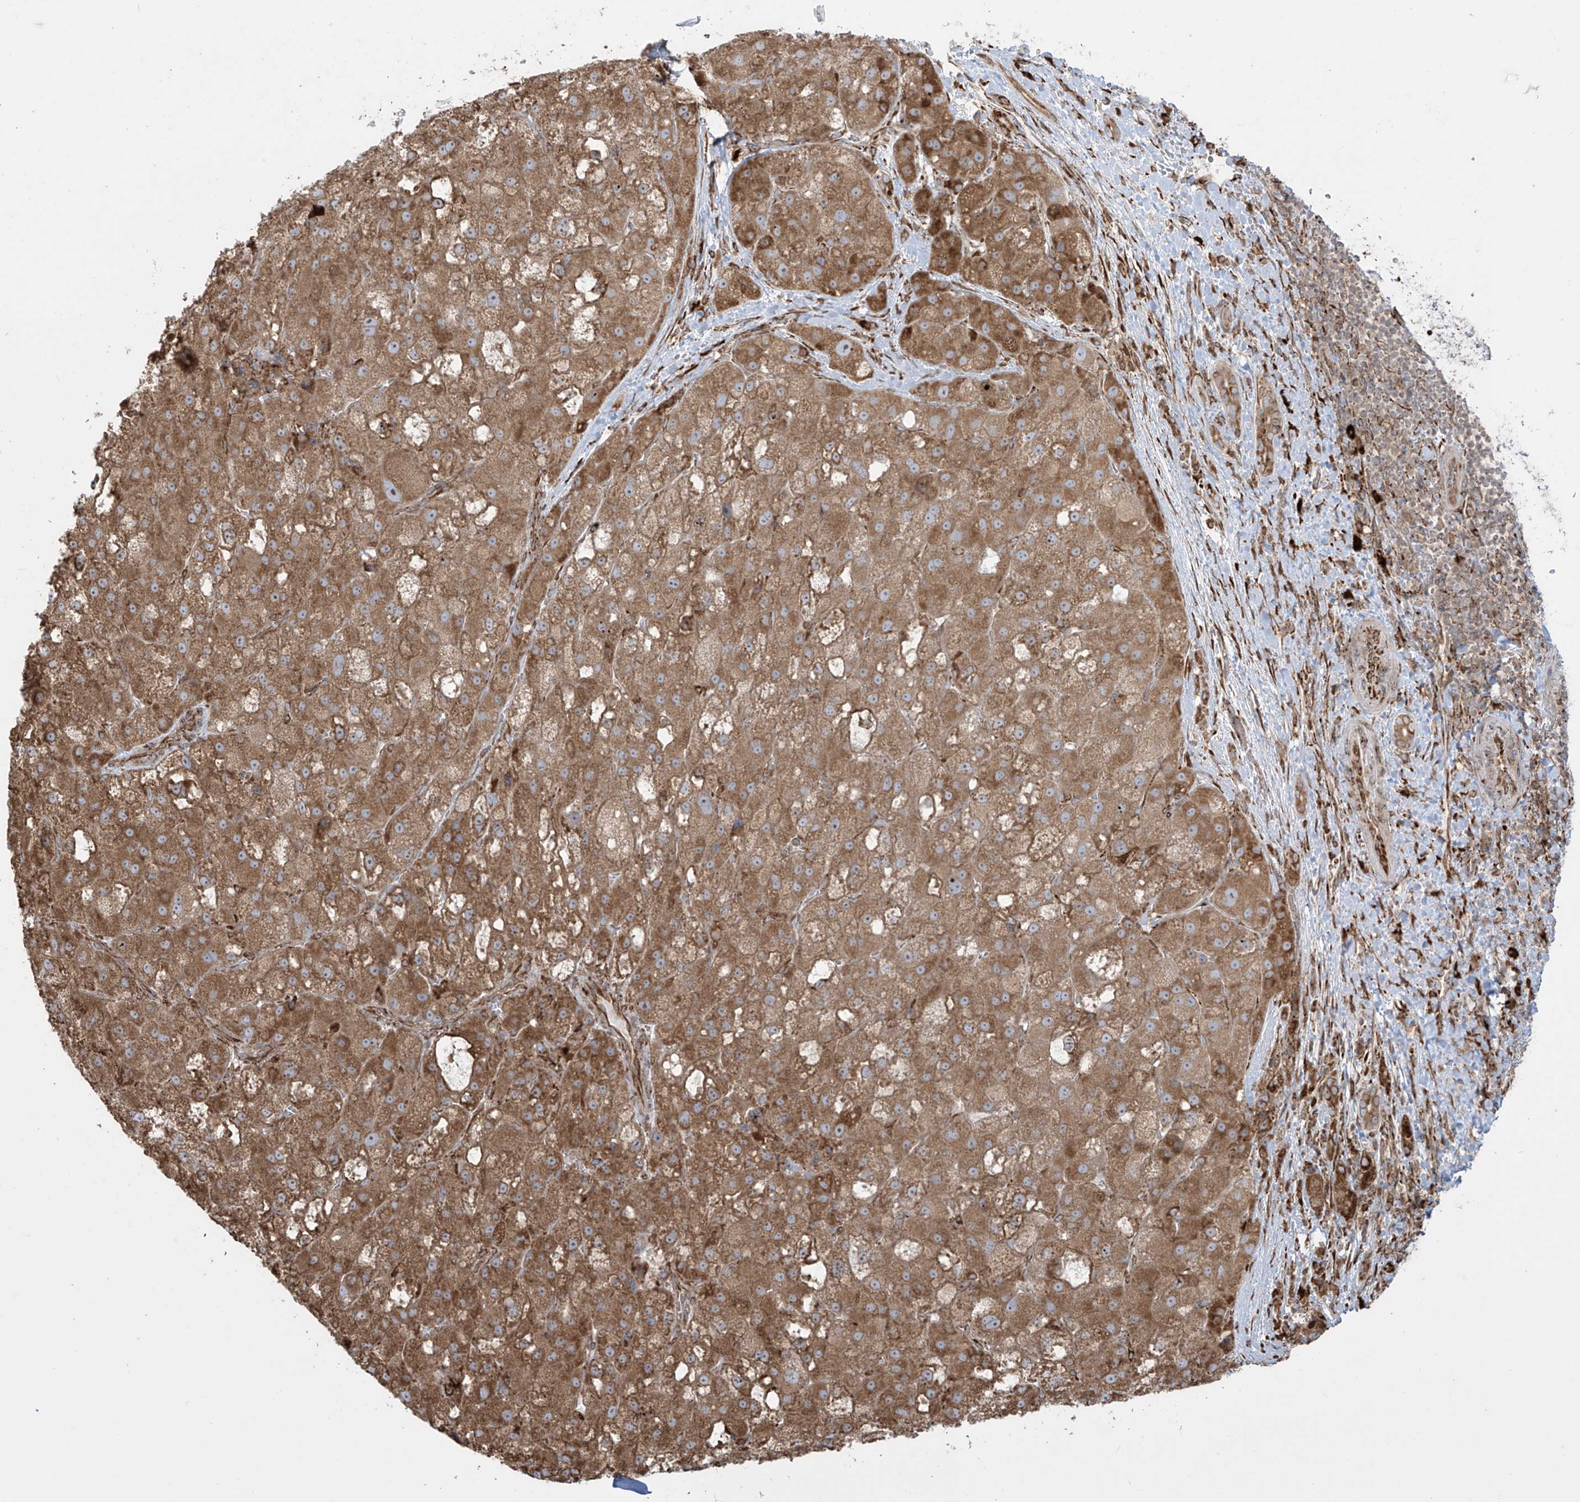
{"staining": {"intensity": "moderate", "quantity": ">75%", "location": "cytoplasmic/membranous"}, "tissue": "liver cancer", "cell_type": "Tumor cells", "image_type": "cancer", "snomed": [{"axis": "morphology", "description": "Carcinoma, Hepatocellular, NOS"}, {"axis": "topography", "description": "Liver"}], "caption": "Immunohistochemistry photomicrograph of neoplastic tissue: liver cancer (hepatocellular carcinoma) stained using immunohistochemistry (IHC) demonstrates medium levels of moderate protein expression localized specifically in the cytoplasmic/membranous of tumor cells, appearing as a cytoplasmic/membranous brown color.", "gene": "MX1", "patient": {"sex": "male", "age": 57}}